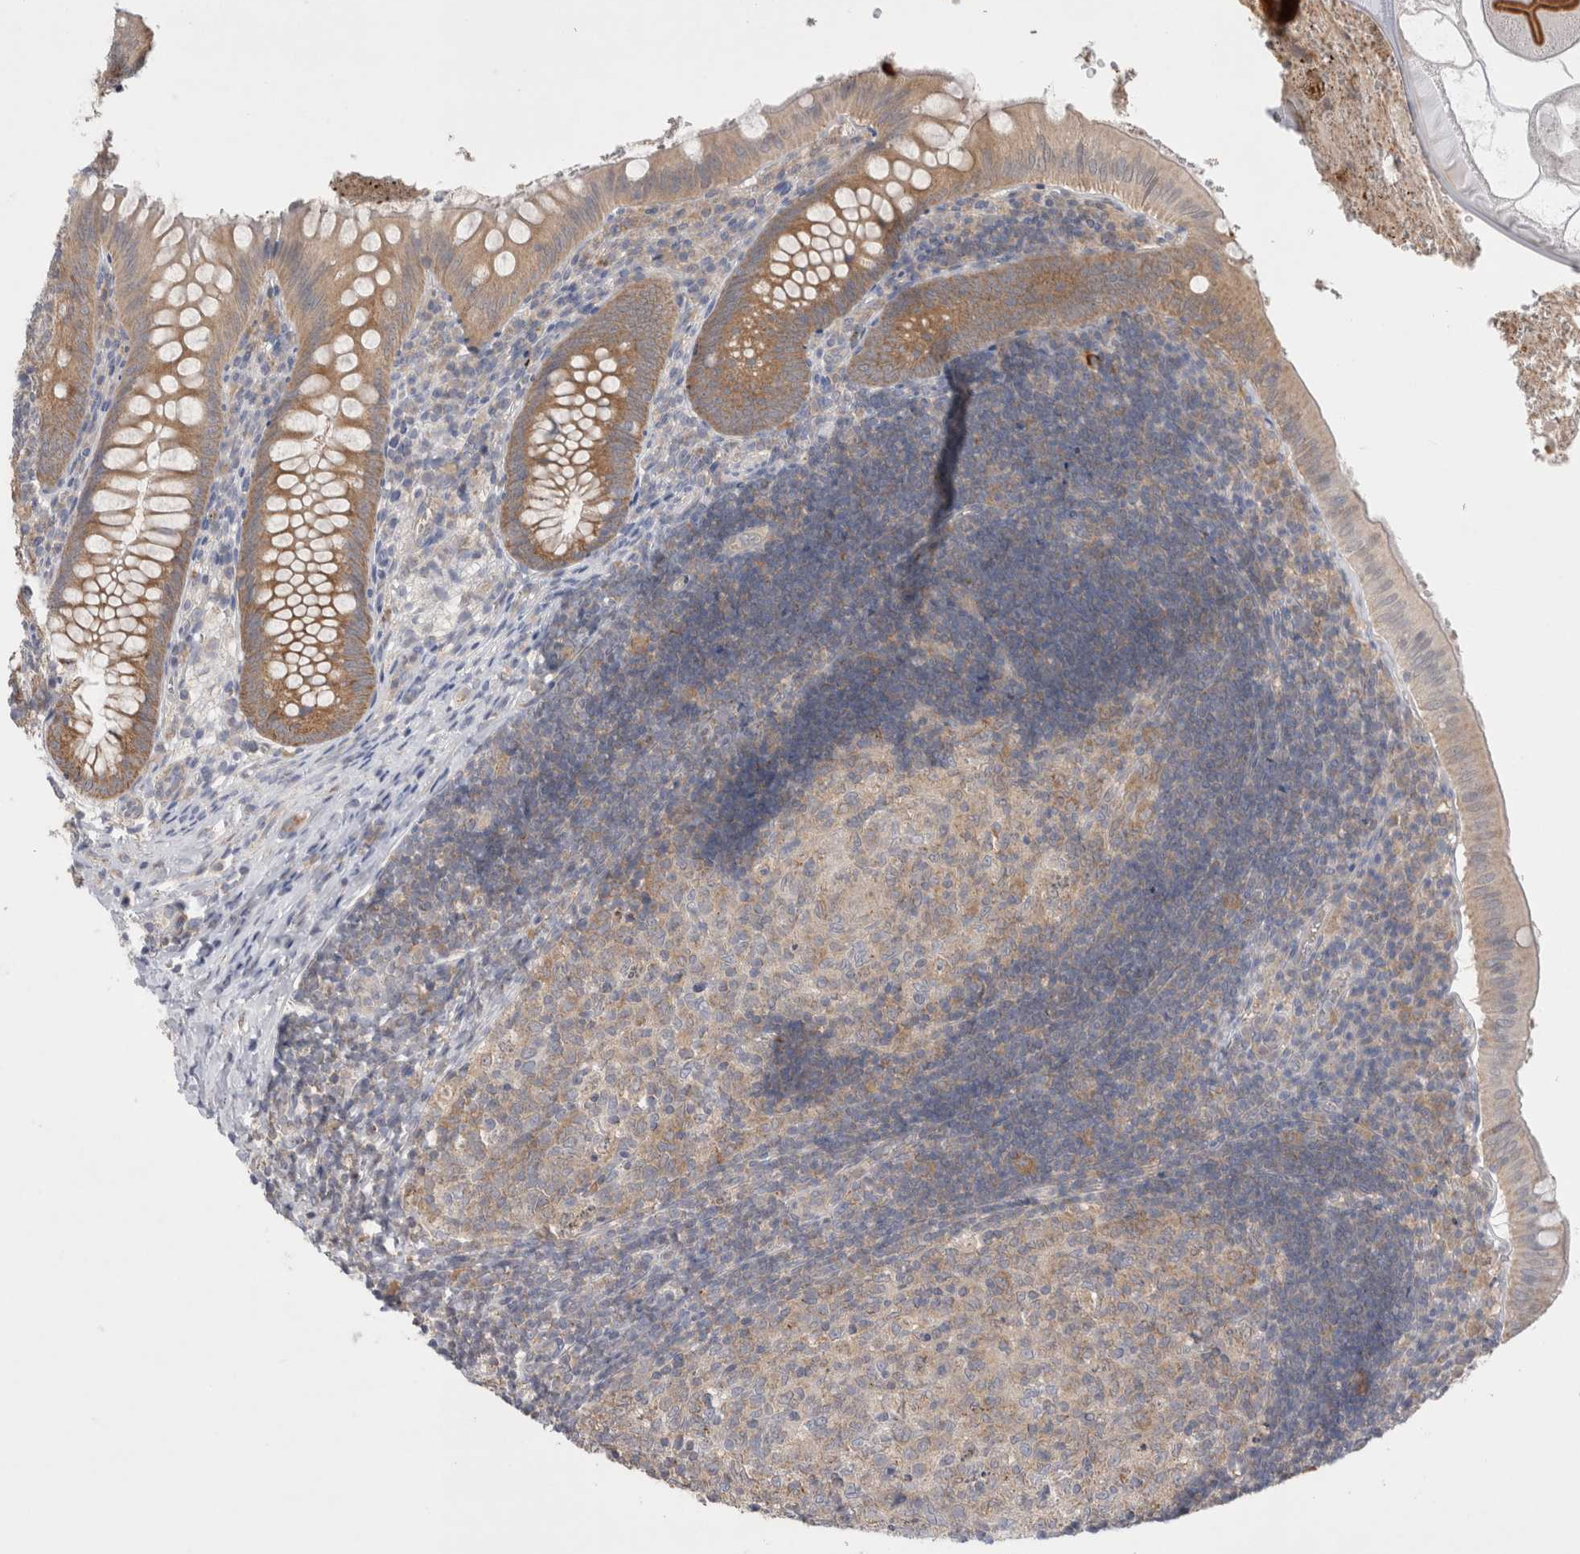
{"staining": {"intensity": "moderate", "quantity": ">75%", "location": "cytoplasmic/membranous"}, "tissue": "appendix", "cell_type": "Glandular cells", "image_type": "normal", "snomed": [{"axis": "morphology", "description": "Normal tissue, NOS"}, {"axis": "topography", "description": "Appendix"}], "caption": "Protein analysis of normal appendix exhibits moderate cytoplasmic/membranous positivity in about >75% of glandular cells. Using DAB (3,3'-diaminobenzidine) (brown) and hematoxylin (blue) stains, captured at high magnification using brightfield microscopy.", "gene": "NDOR1", "patient": {"sex": "male", "age": 8}}